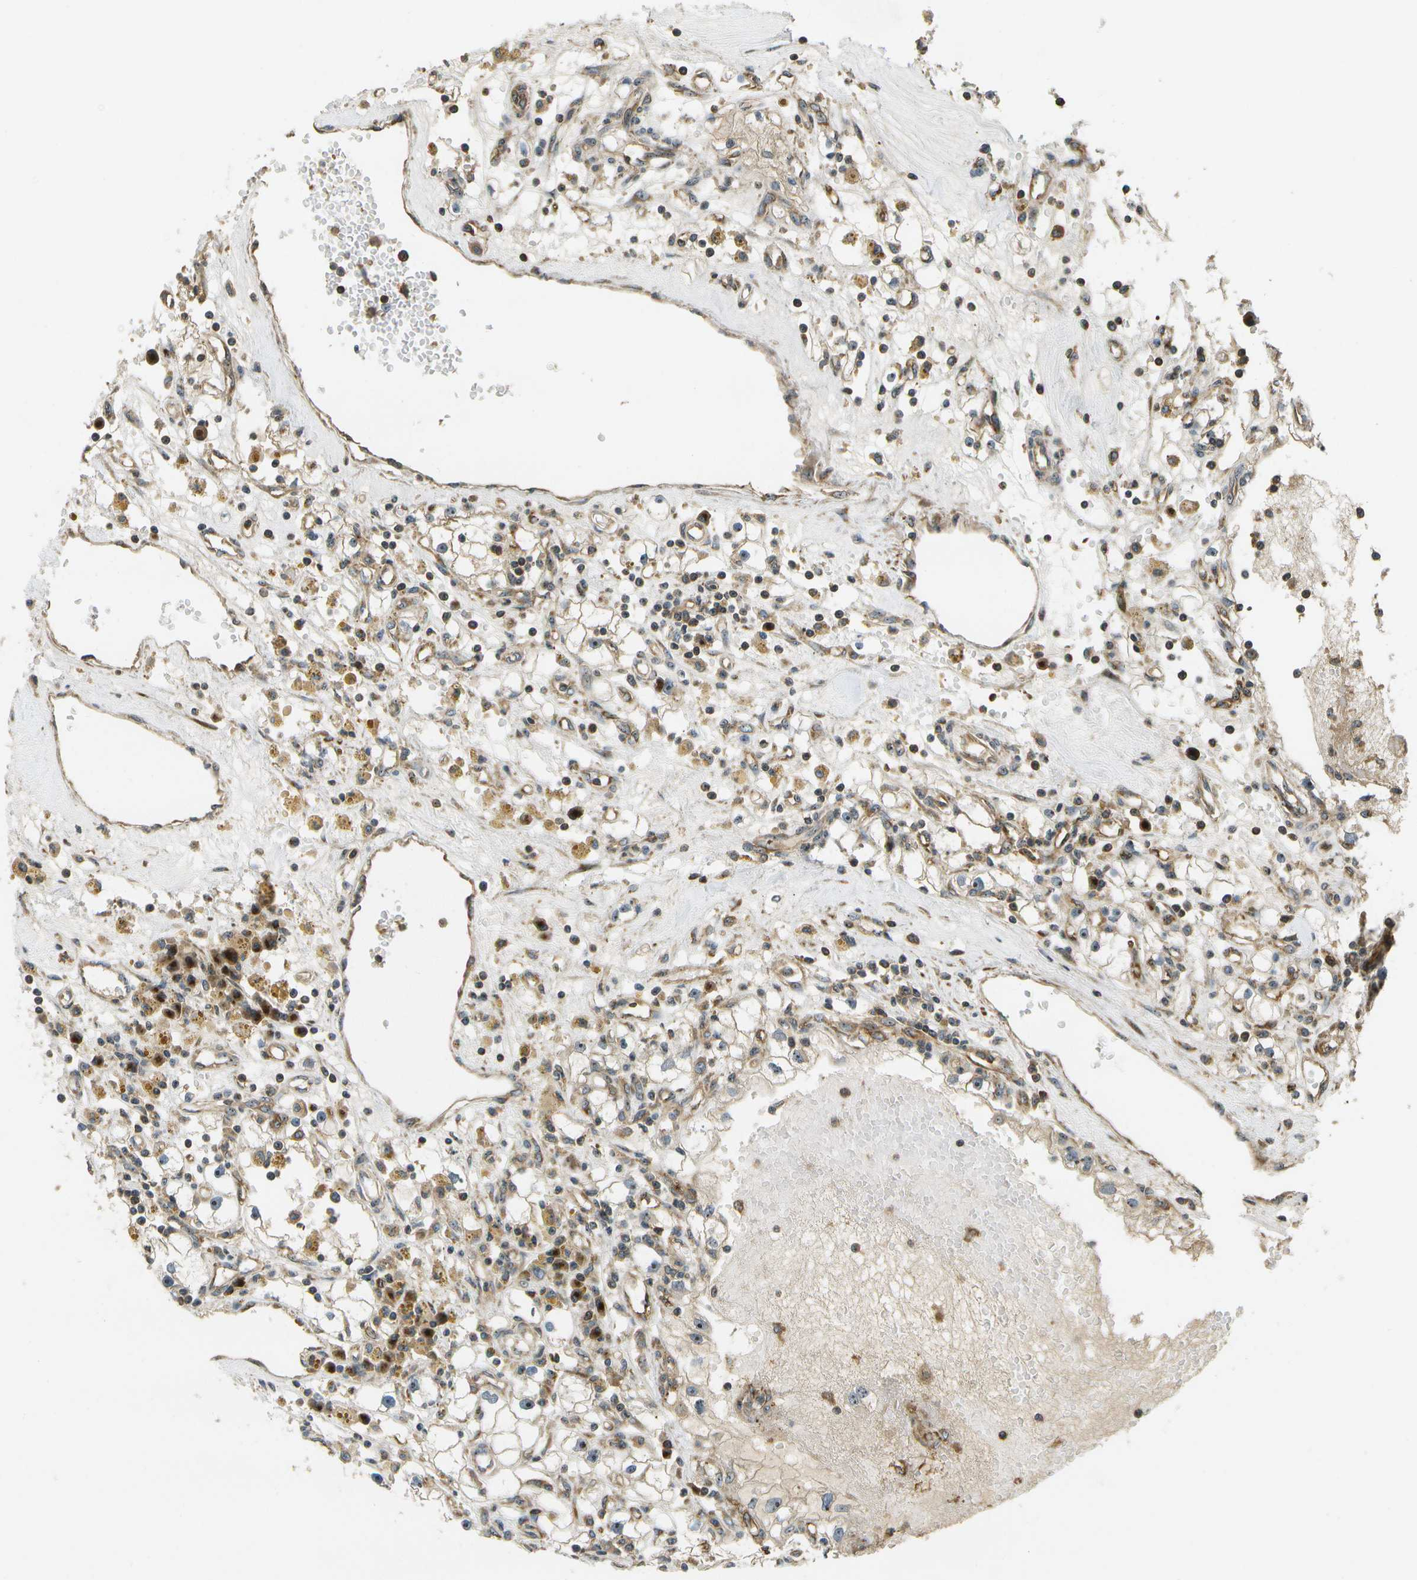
{"staining": {"intensity": "moderate", "quantity": "25%-75%", "location": "cytoplasmic/membranous,nuclear"}, "tissue": "renal cancer", "cell_type": "Tumor cells", "image_type": "cancer", "snomed": [{"axis": "morphology", "description": "Adenocarcinoma, NOS"}, {"axis": "topography", "description": "Kidney"}], "caption": "Immunohistochemical staining of human renal adenocarcinoma exhibits moderate cytoplasmic/membranous and nuclear protein expression in about 25%-75% of tumor cells.", "gene": "LRP12", "patient": {"sex": "male", "age": 56}}